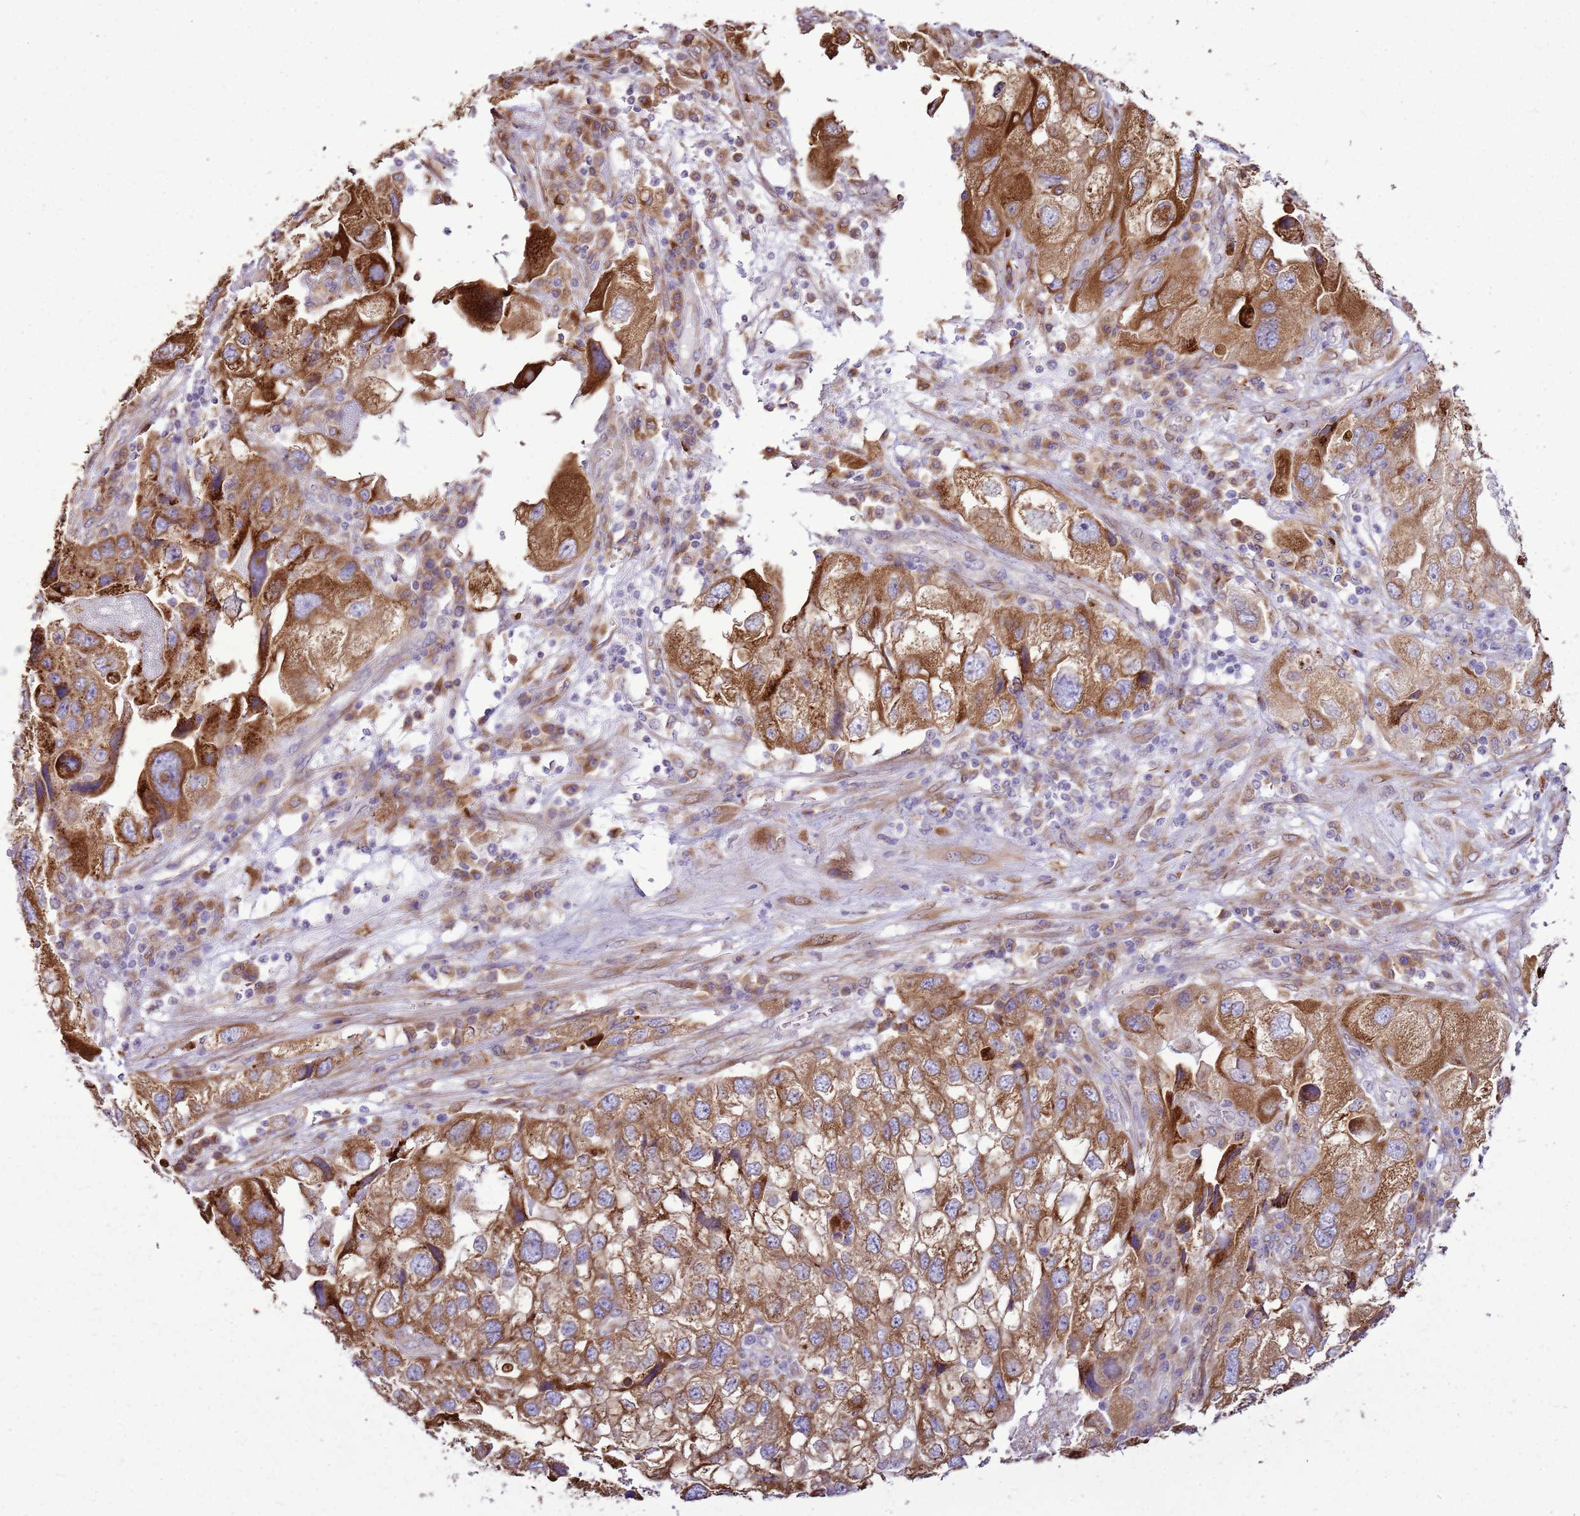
{"staining": {"intensity": "strong", "quantity": ">75%", "location": "cytoplasmic/membranous"}, "tissue": "endometrial cancer", "cell_type": "Tumor cells", "image_type": "cancer", "snomed": [{"axis": "morphology", "description": "Adenocarcinoma, NOS"}, {"axis": "topography", "description": "Endometrium"}], "caption": "Tumor cells reveal strong cytoplasmic/membranous staining in approximately >75% of cells in endometrial adenocarcinoma. Nuclei are stained in blue.", "gene": "TMED10", "patient": {"sex": "female", "age": 49}}